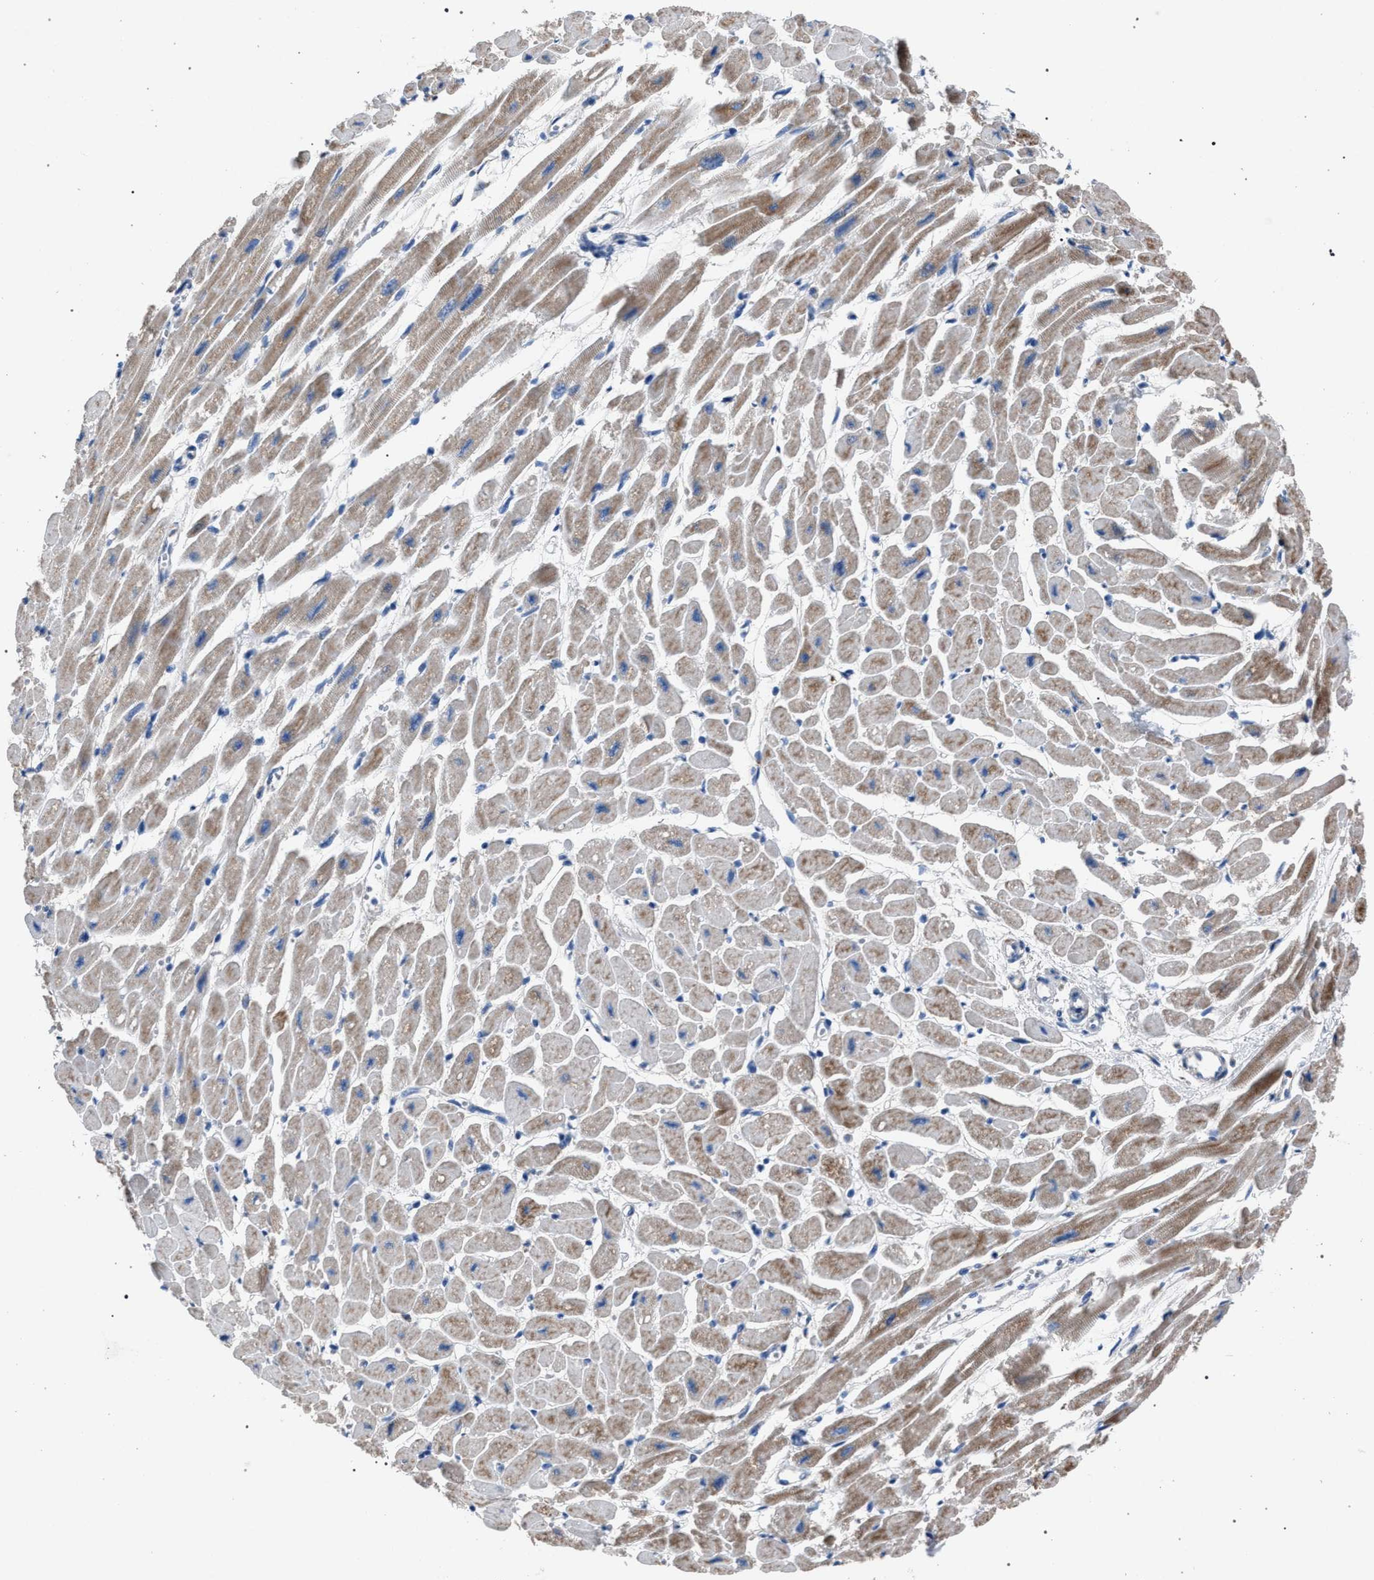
{"staining": {"intensity": "weak", "quantity": "25%-75%", "location": "cytoplasmic/membranous"}, "tissue": "heart muscle", "cell_type": "Cardiomyocytes", "image_type": "normal", "snomed": [{"axis": "morphology", "description": "Normal tissue, NOS"}, {"axis": "topography", "description": "Heart"}], "caption": "Protein positivity by immunohistochemistry demonstrates weak cytoplasmic/membranous staining in about 25%-75% of cardiomyocytes in benign heart muscle. (IHC, brightfield microscopy, high magnification).", "gene": "CRYZ", "patient": {"sex": "female", "age": 54}}